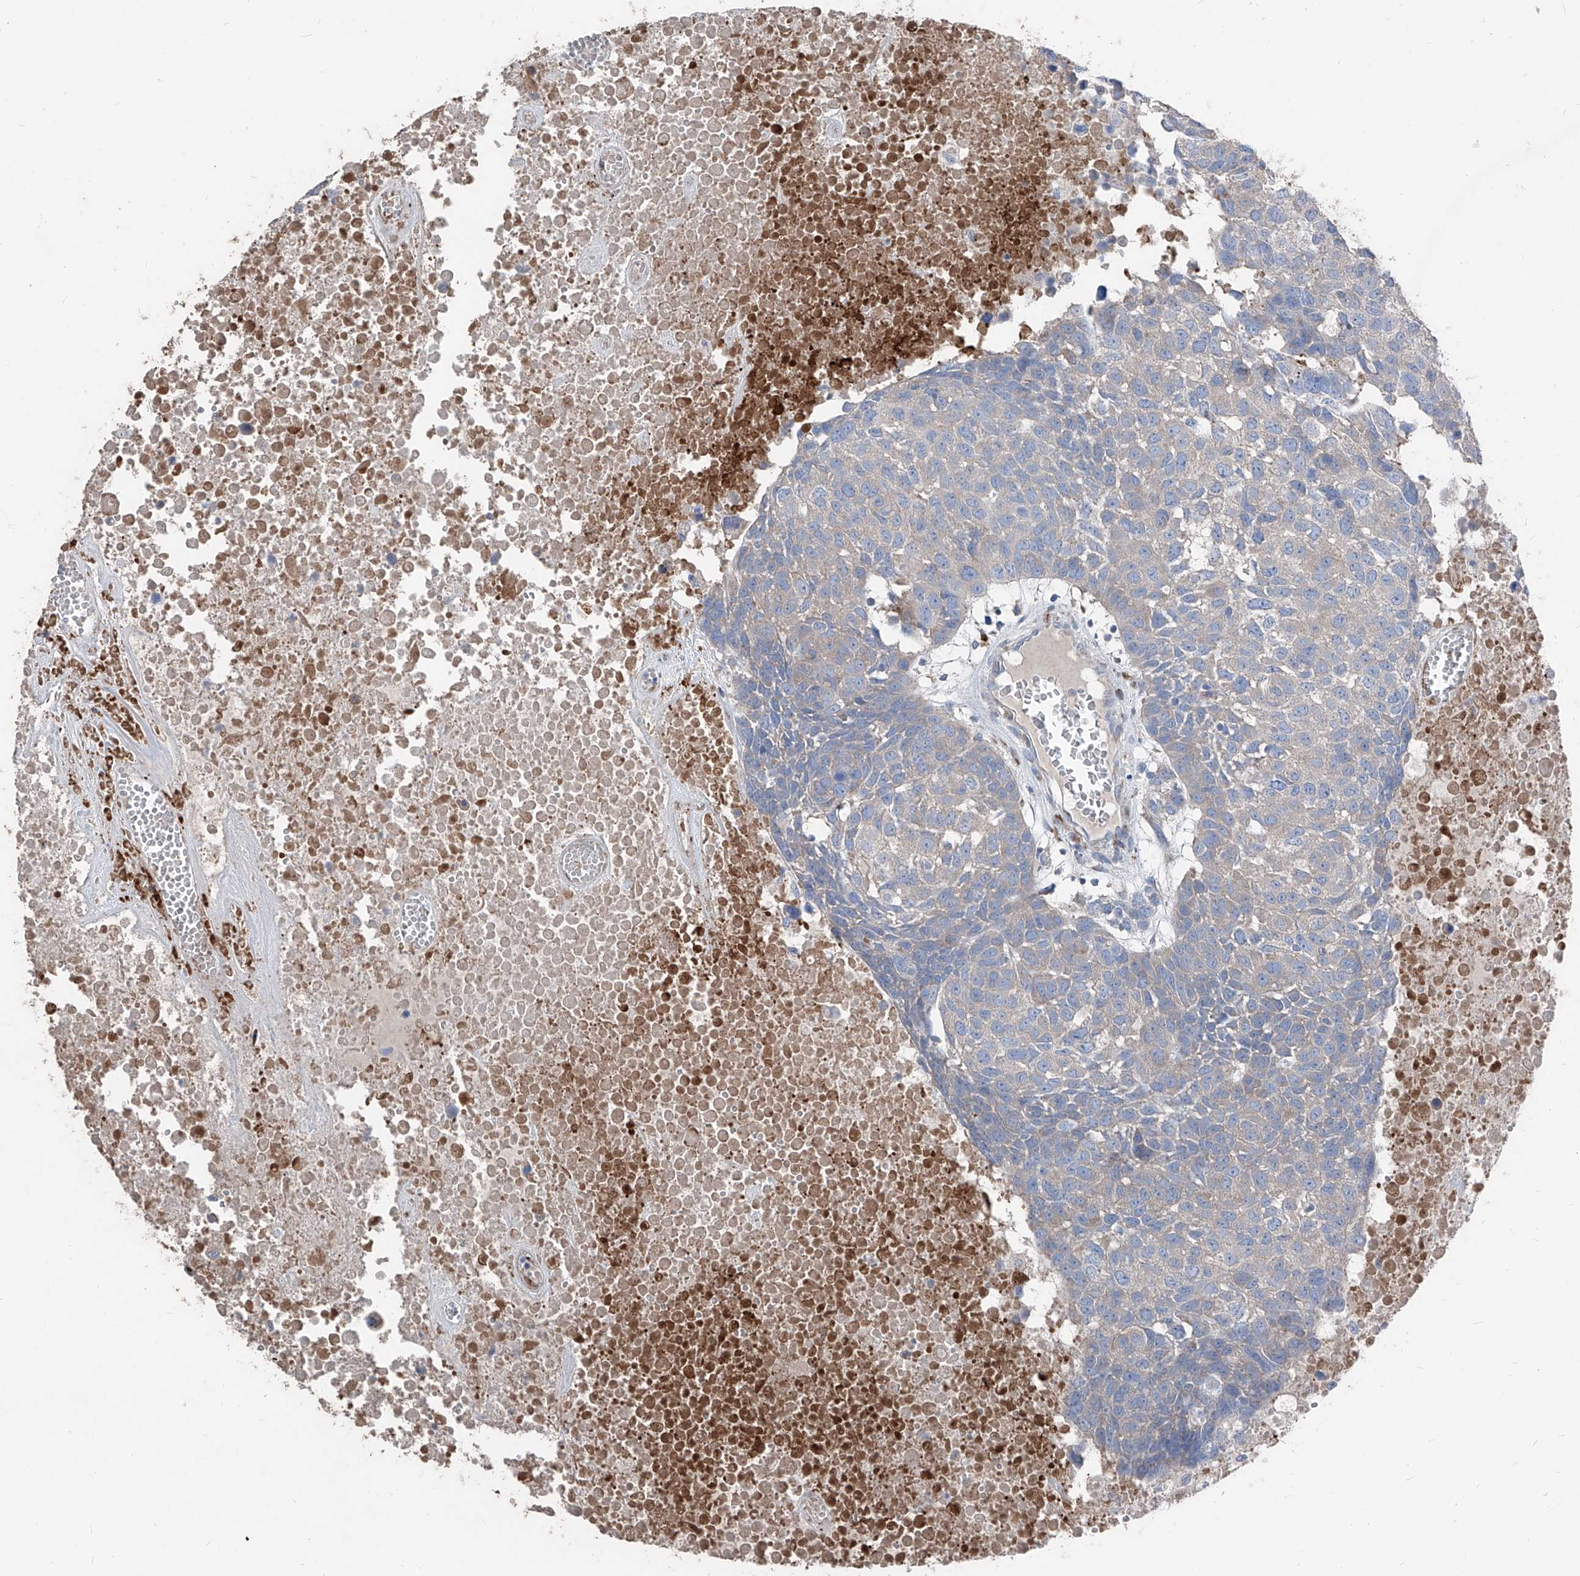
{"staining": {"intensity": "negative", "quantity": "none", "location": "none"}, "tissue": "head and neck cancer", "cell_type": "Tumor cells", "image_type": "cancer", "snomed": [{"axis": "morphology", "description": "Squamous cell carcinoma, NOS"}, {"axis": "topography", "description": "Head-Neck"}], "caption": "Immunohistochemistry (IHC) of human squamous cell carcinoma (head and neck) reveals no positivity in tumor cells.", "gene": "IFI27", "patient": {"sex": "male", "age": 66}}